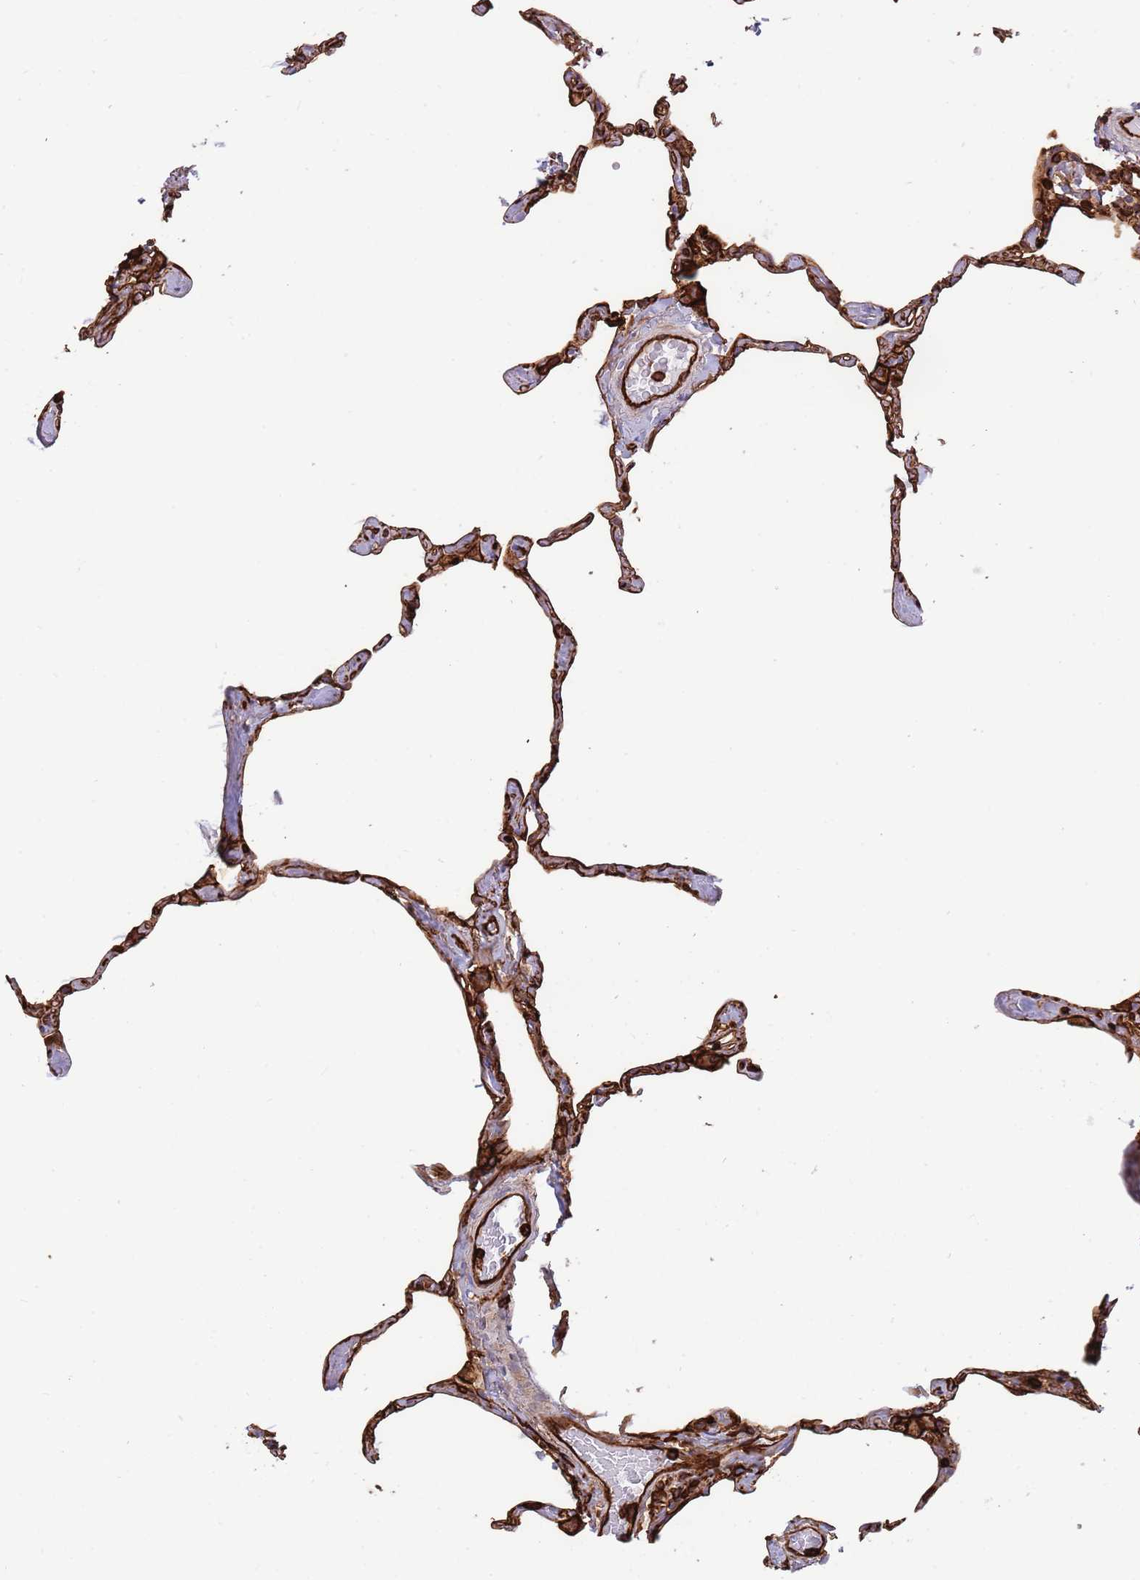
{"staining": {"intensity": "strong", "quantity": ">75%", "location": "cytoplasmic/membranous"}, "tissue": "lung", "cell_type": "Alveolar cells", "image_type": "normal", "snomed": [{"axis": "morphology", "description": "Normal tissue, NOS"}, {"axis": "topography", "description": "Lung"}], "caption": "Immunohistochemical staining of benign human lung displays high levels of strong cytoplasmic/membranous positivity in approximately >75% of alveolar cells. The staining was performed using DAB (3,3'-diaminobenzidine), with brown indicating positive protein expression. Nuclei are stained blue with hematoxylin.", "gene": "KBTBD6", "patient": {"sex": "male", "age": 65}}